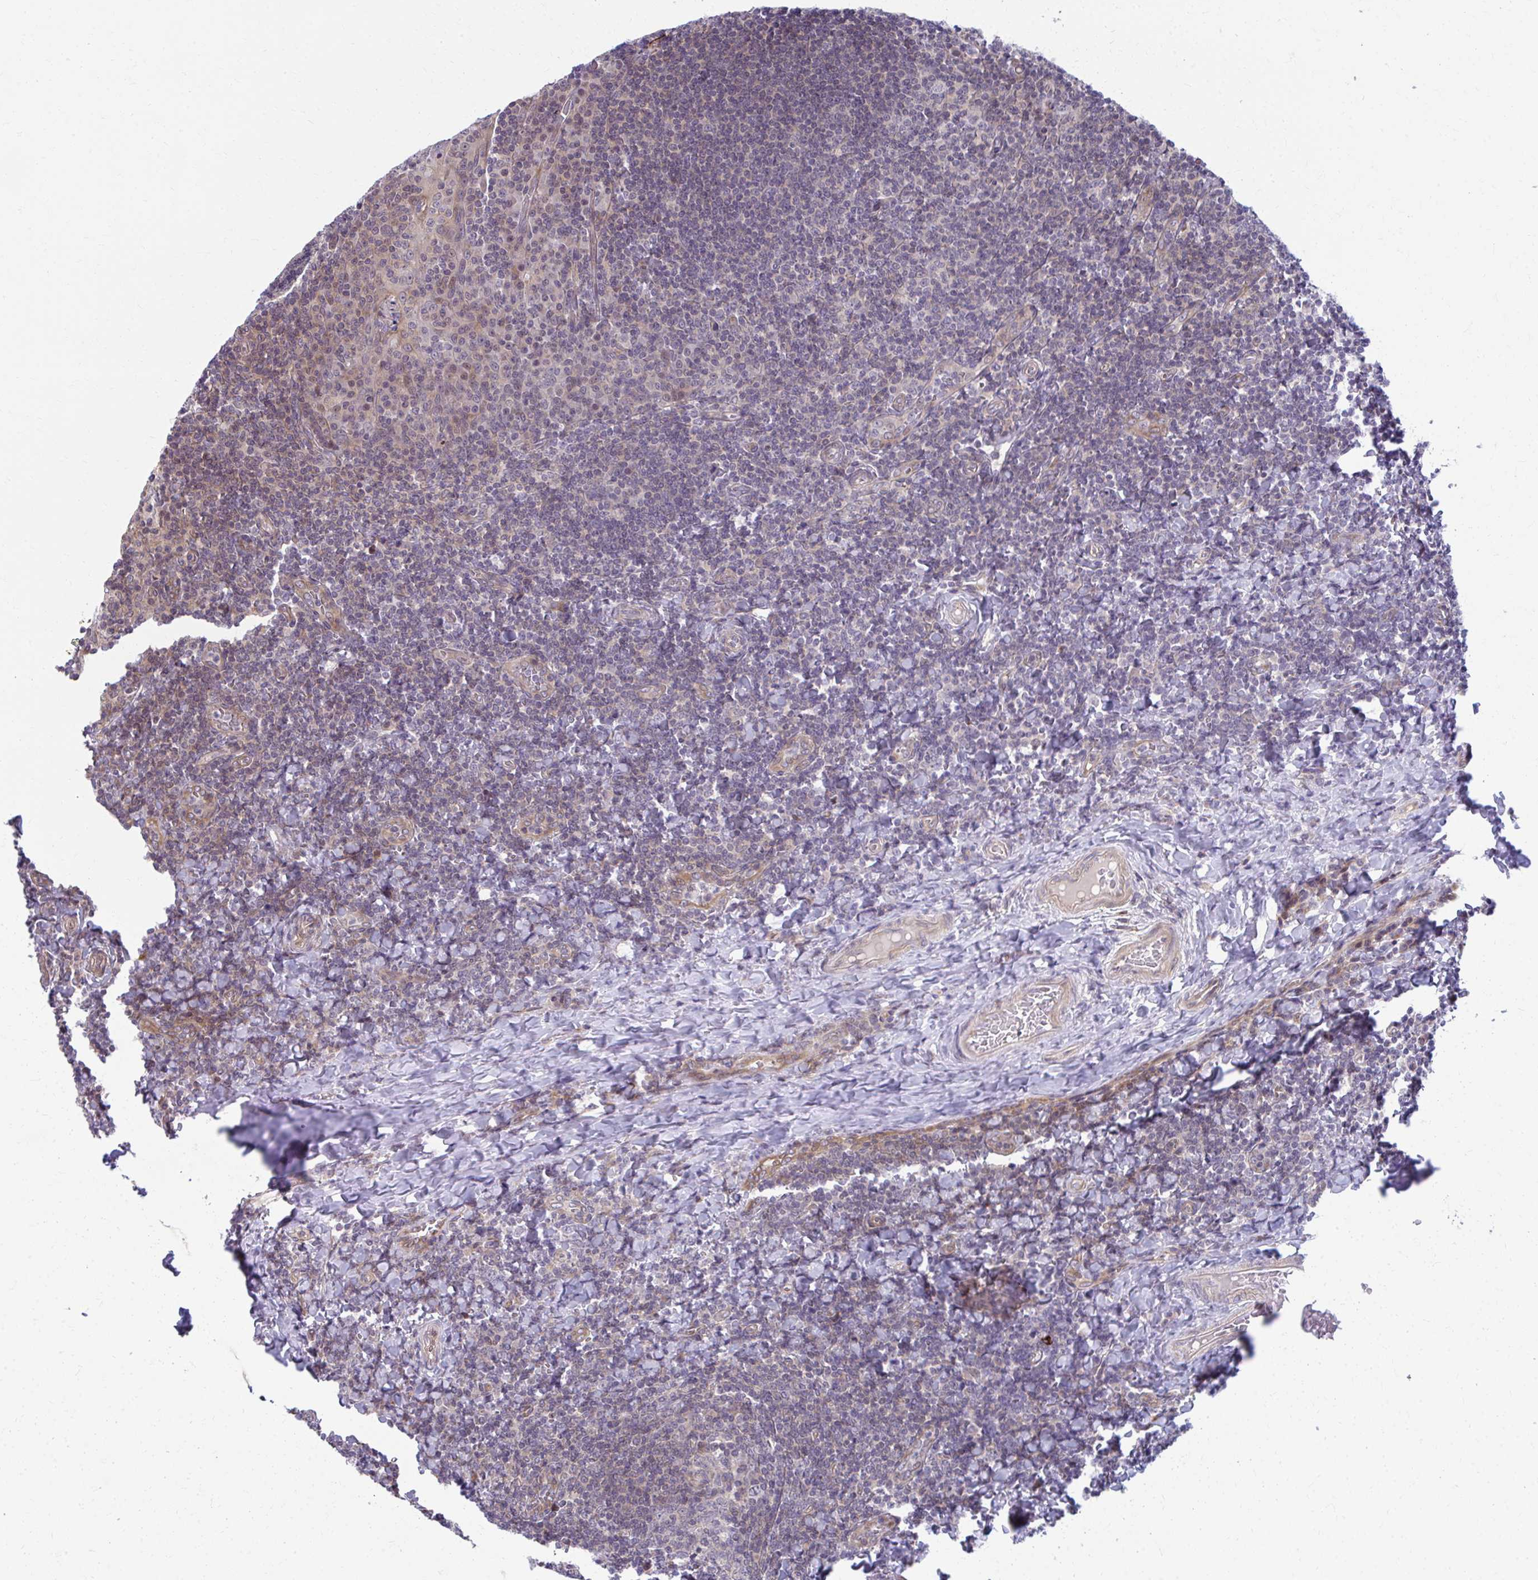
{"staining": {"intensity": "negative", "quantity": "none", "location": "none"}, "tissue": "tonsil", "cell_type": "Germinal center cells", "image_type": "normal", "snomed": [{"axis": "morphology", "description": "Normal tissue, NOS"}, {"axis": "topography", "description": "Tonsil"}], "caption": "The photomicrograph demonstrates no staining of germinal center cells in normal tonsil.", "gene": "MAF1", "patient": {"sex": "male", "age": 17}}